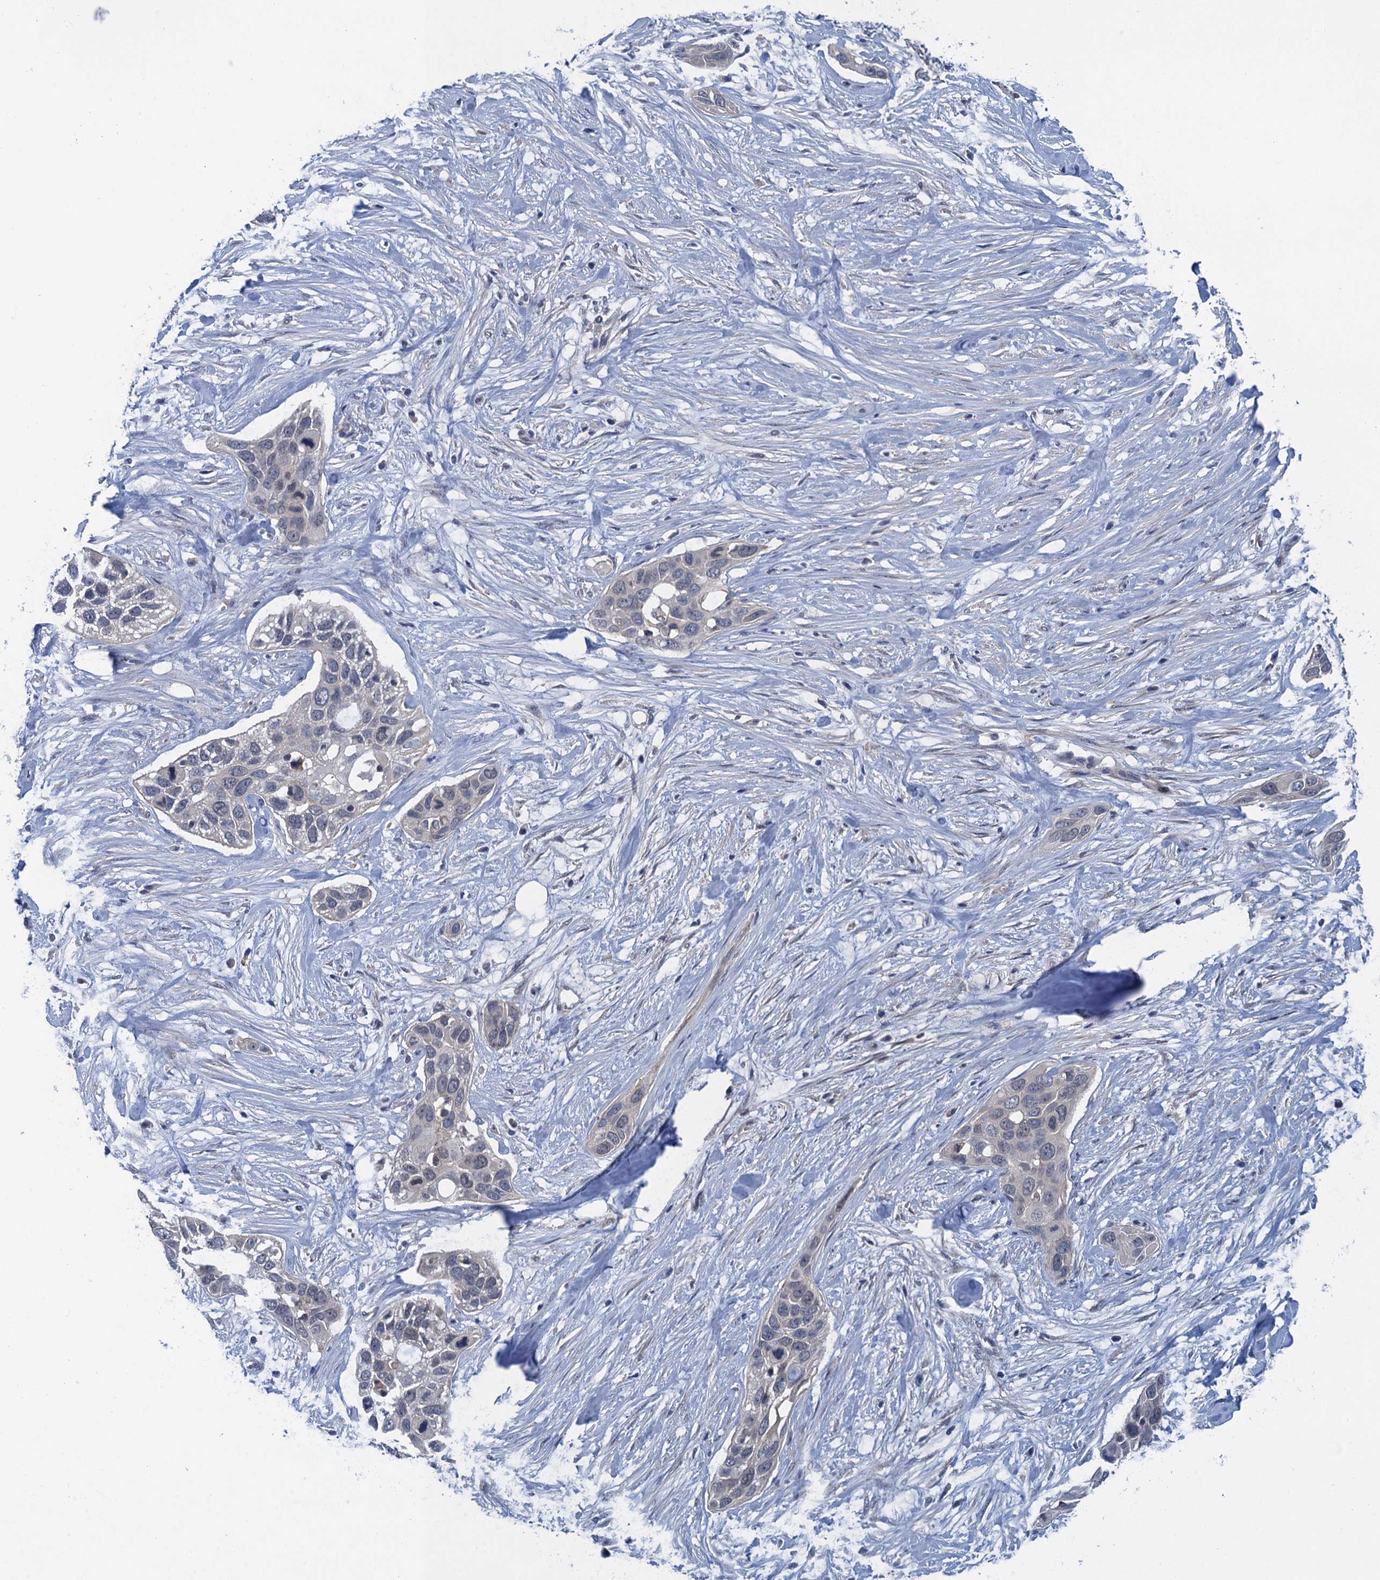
{"staining": {"intensity": "negative", "quantity": "none", "location": "none"}, "tissue": "pancreatic cancer", "cell_type": "Tumor cells", "image_type": "cancer", "snomed": [{"axis": "morphology", "description": "Adenocarcinoma, NOS"}, {"axis": "topography", "description": "Pancreas"}], "caption": "The micrograph demonstrates no significant positivity in tumor cells of pancreatic adenocarcinoma.", "gene": "MRFAP1", "patient": {"sex": "female", "age": 60}}